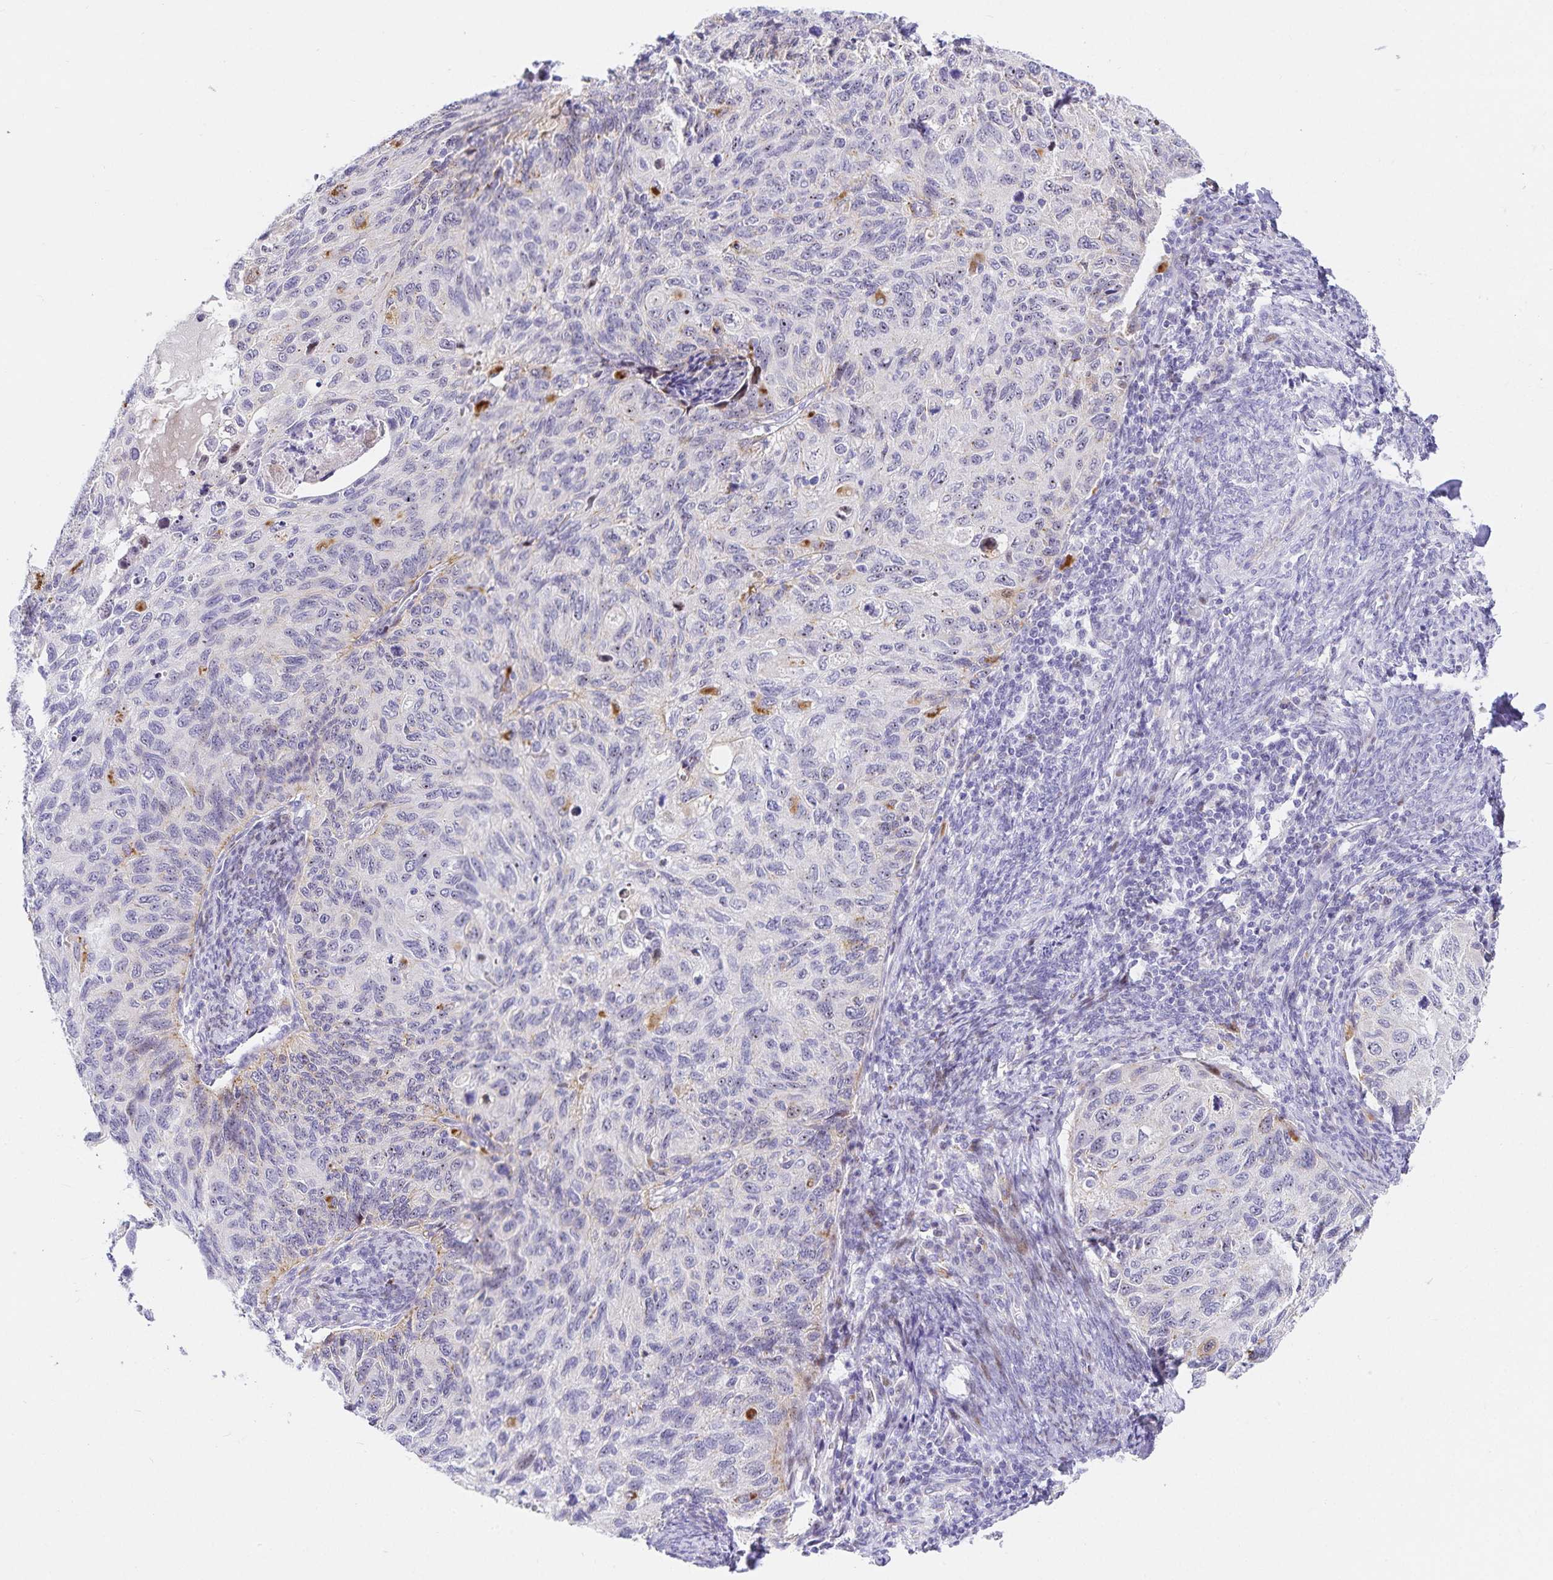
{"staining": {"intensity": "negative", "quantity": "none", "location": "none"}, "tissue": "cervical cancer", "cell_type": "Tumor cells", "image_type": "cancer", "snomed": [{"axis": "morphology", "description": "Squamous cell carcinoma, NOS"}, {"axis": "topography", "description": "Cervix"}], "caption": "High power microscopy micrograph of an immunohistochemistry histopathology image of squamous cell carcinoma (cervical), revealing no significant positivity in tumor cells.", "gene": "KBTBD13", "patient": {"sex": "female", "age": 70}}